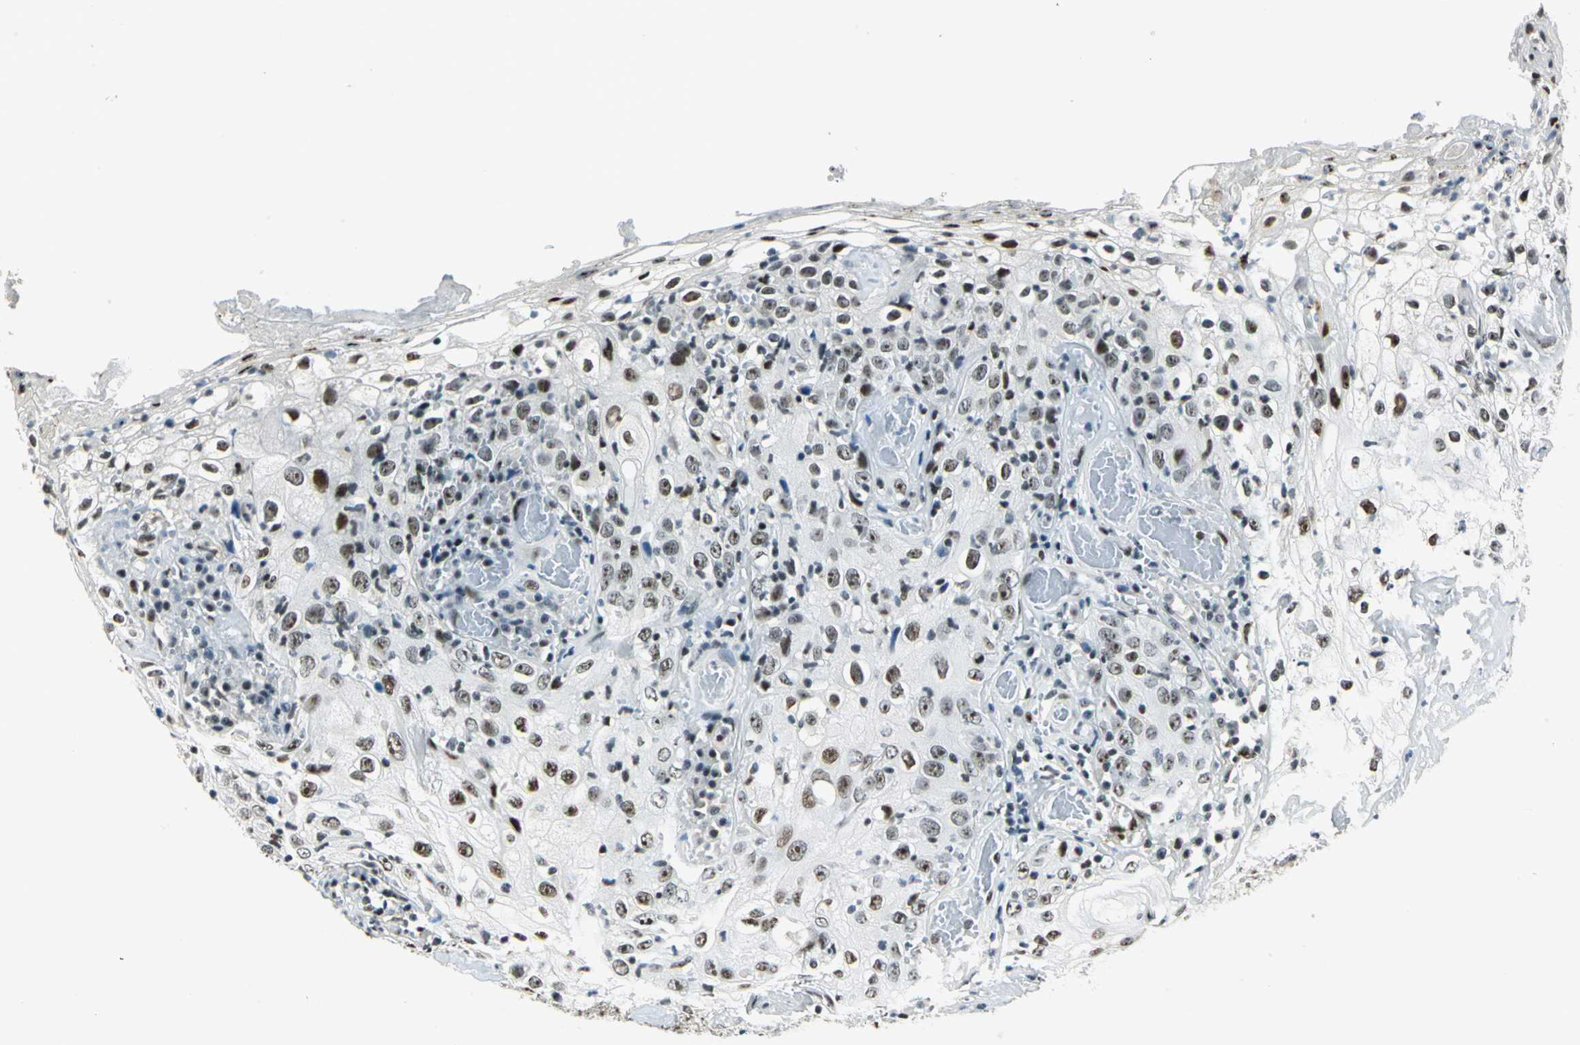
{"staining": {"intensity": "strong", "quantity": ">75%", "location": "nuclear"}, "tissue": "skin cancer", "cell_type": "Tumor cells", "image_type": "cancer", "snomed": [{"axis": "morphology", "description": "Squamous cell carcinoma, NOS"}, {"axis": "topography", "description": "Skin"}], "caption": "IHC staining of squamous cell carcinoma (skin), which reveals high levels of strong nuclear staining in about >75% of tumor cells indicating strong nuclear protein staining. The staining was performed using DAB (3,3'-diaminobenzidine) (brown) for protein detection and nuclei were counterstained in hematoxylin (blue).", "gene": "KAT6B", "patient": {"sex": "male", "age": 65}}